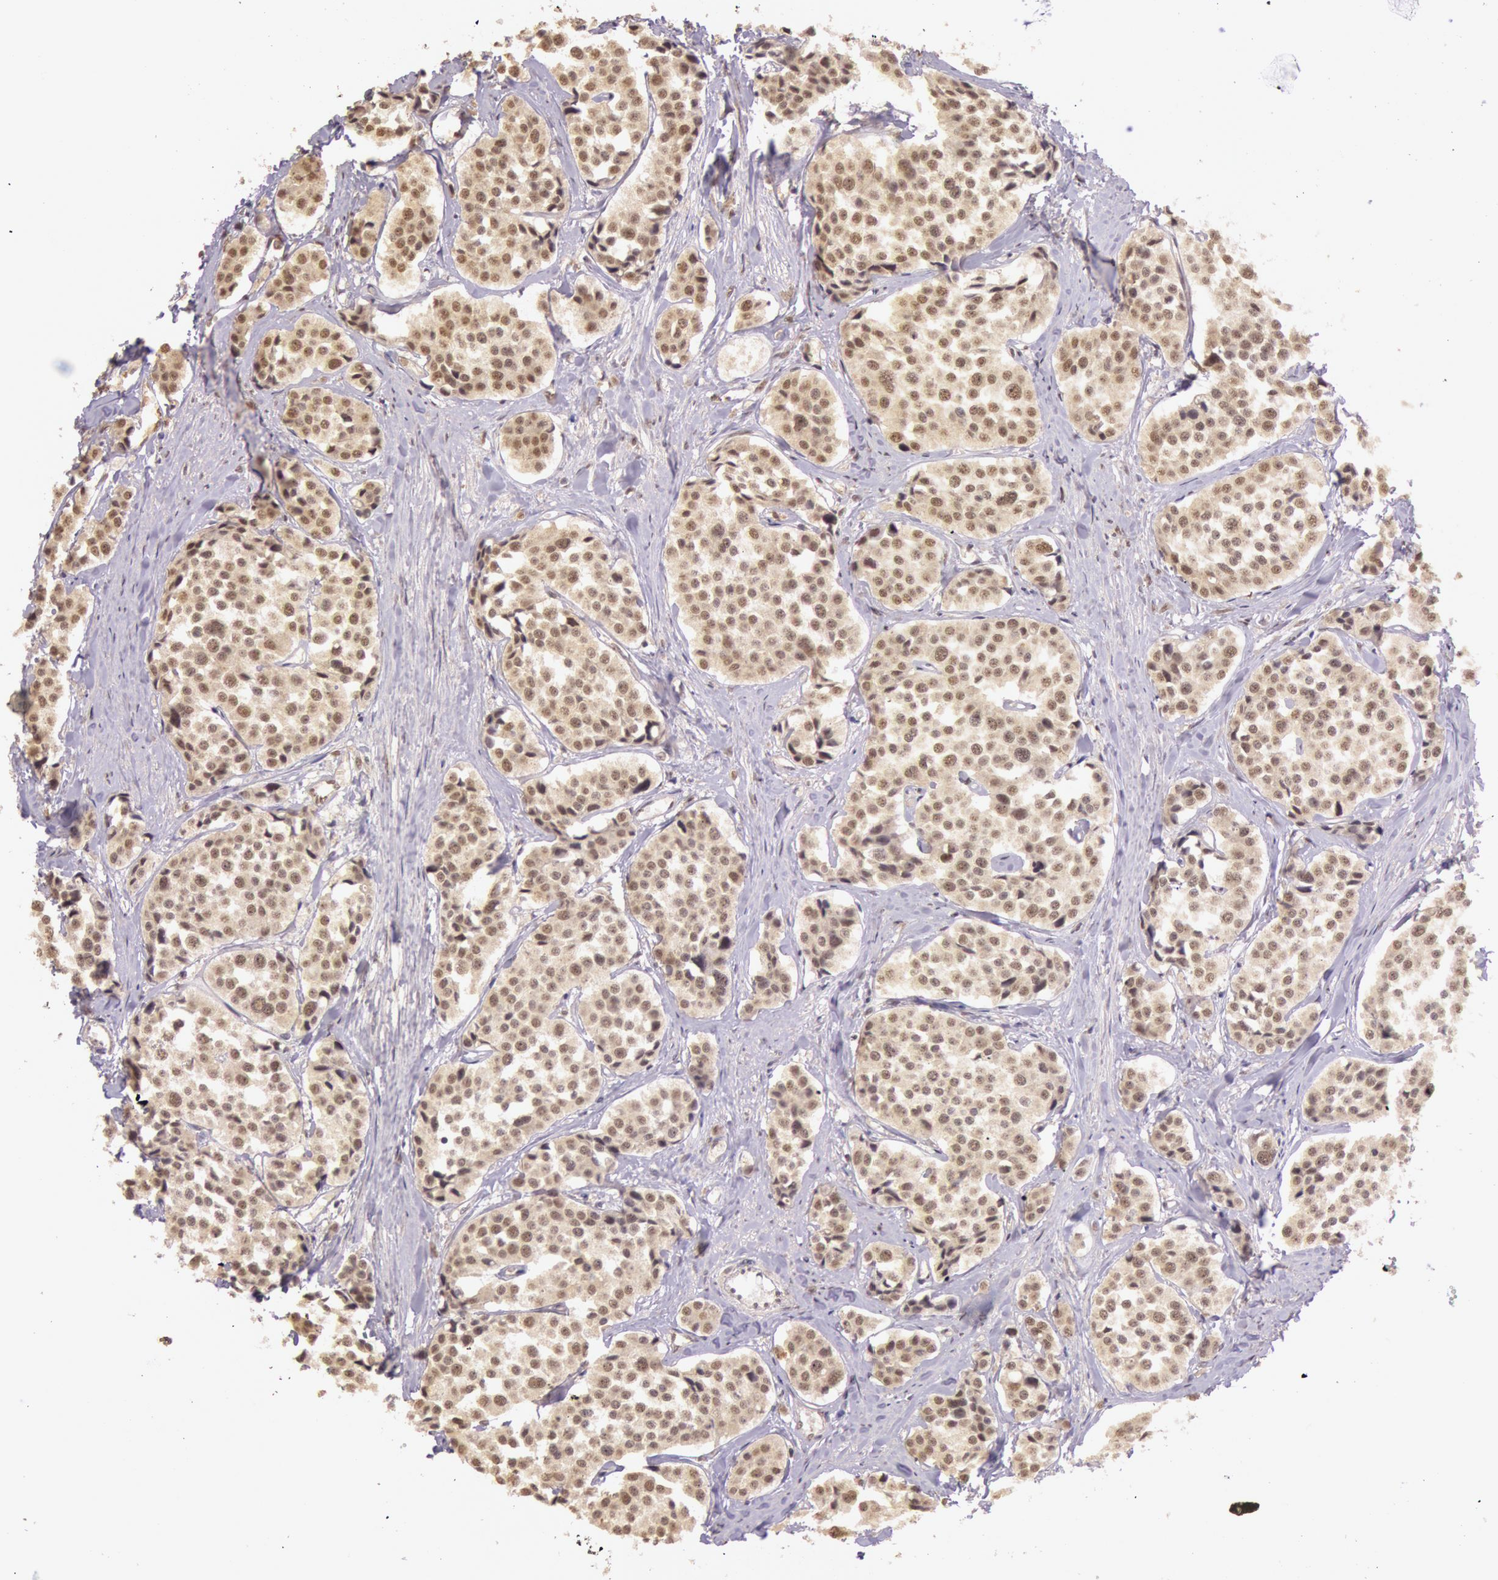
{"staining": {"intensity": "moderate", "quantity": ">75%", "location": "cytoplasmic/membranous,nuclear"}, "tissue": "carcinoid", "cell_type": "Tumor cells", "image_type": "cancer", "snomed": [{"axis": "morphology", "description": "Carcinoid, malignant, NOS"}, {"axis": "topography", "description": "Small intestine"}], "caption": "Human carcinoid stained for a protein (brown) exhibits moderate cytoplasmic/membranous and nuclear positive positivity in approximately >75% of tumor cells.", "gene": "RTL10", "patient": {"sex": "male", "age": 60}}